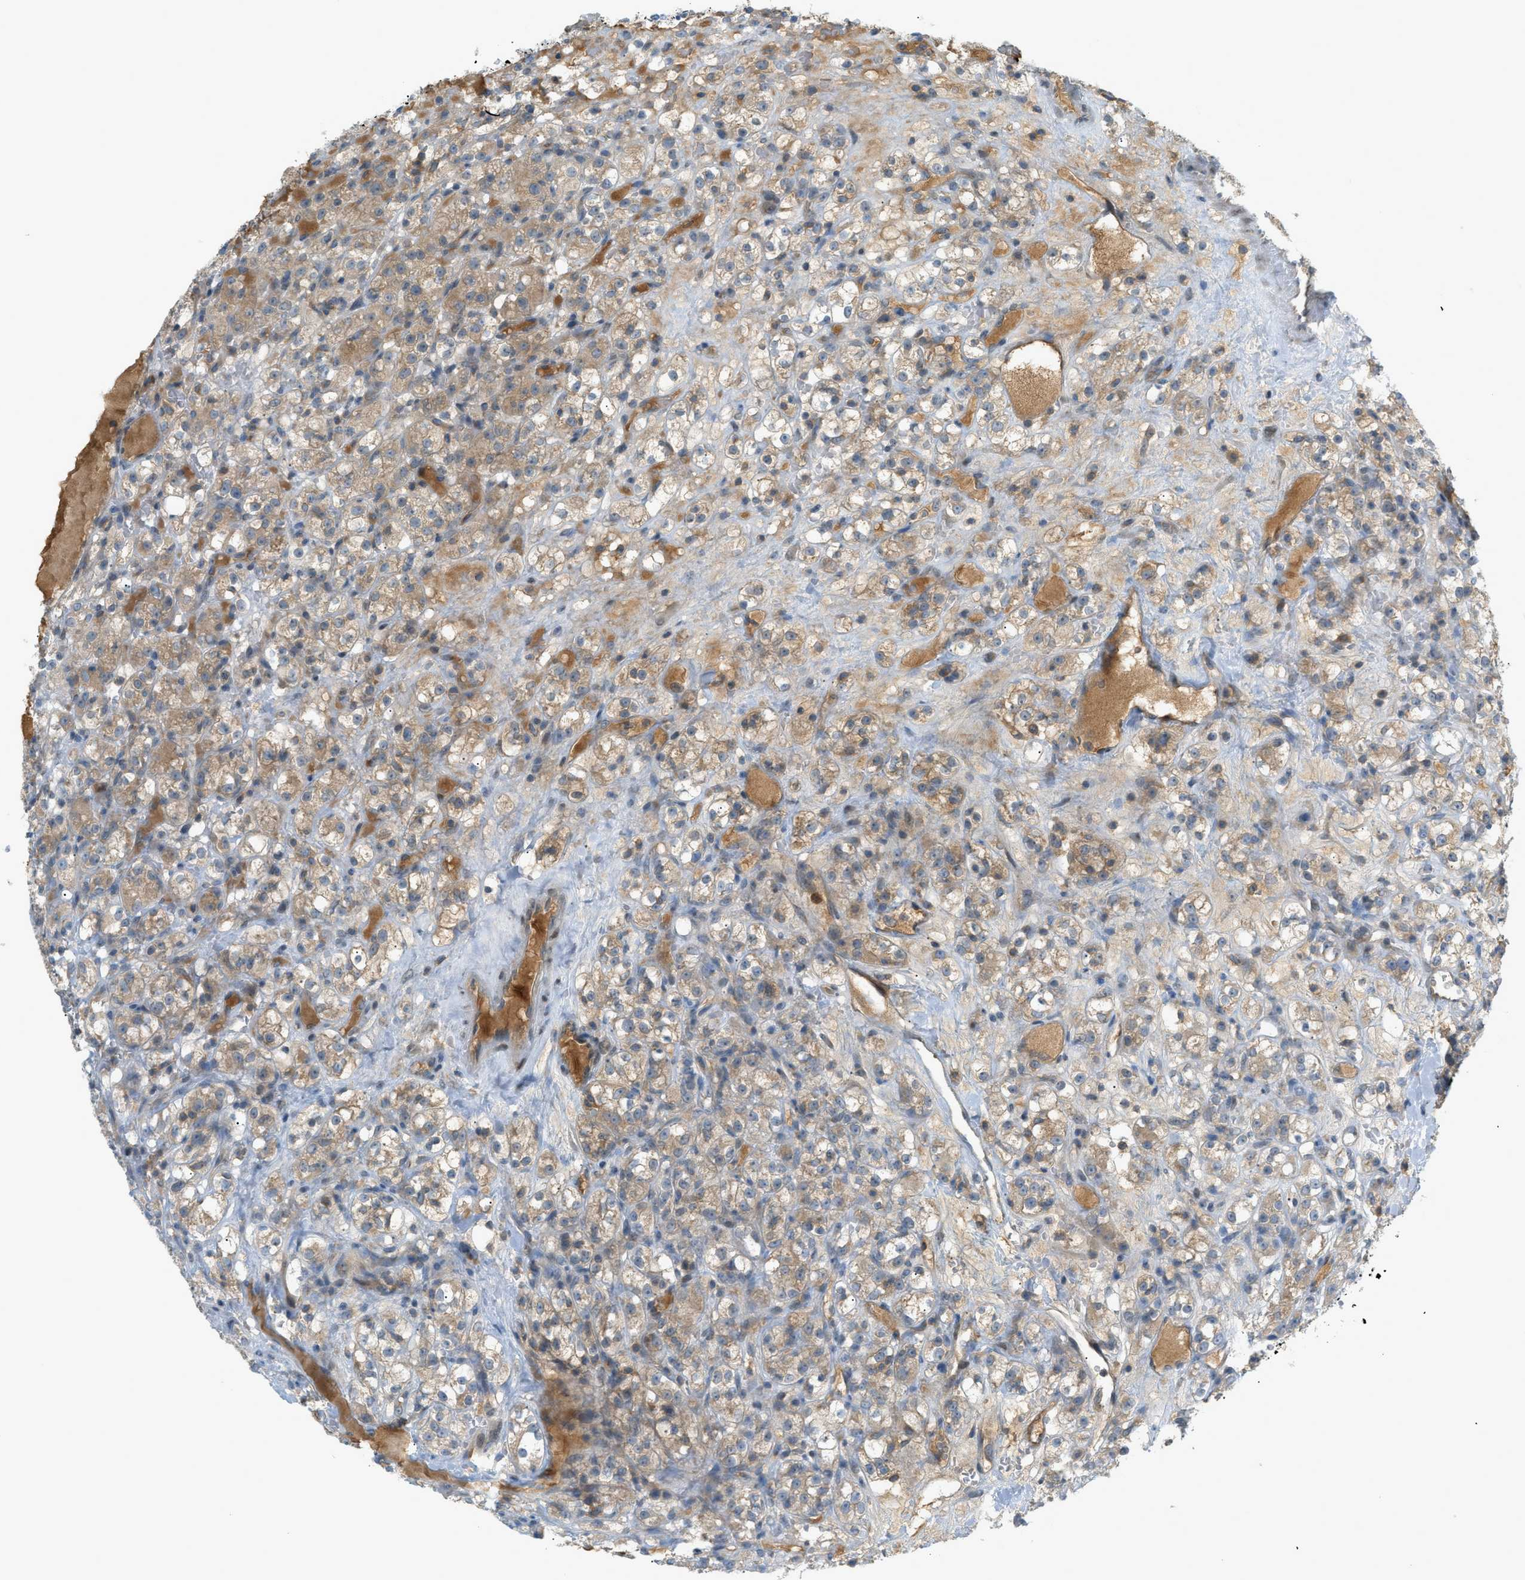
{"staining": {"intensity": "weak", "quantity": ">75%", "location": "cytoplasmic/membranous"}, "tissue": "renal cancer", "cell_type": "Tumor cells", "image_type": "cancer", "snomed": [{"axis": "morphology", "description": "Normal tissue, NOS"}, {"axis": "morphology", "description": "Adenocarcinoma, NOS"}, {"axis": "topography", "description": "Kidney"}], "caption": "Immunohistochemical staining of renal cancer (adenocarcinoma) demonstrates low levels of weak cytoplasmic/membranous staining in approximately >75% of tumor cells.", "gene": "DYRK1A", "patient": {"sex": "male", "age": 61}}